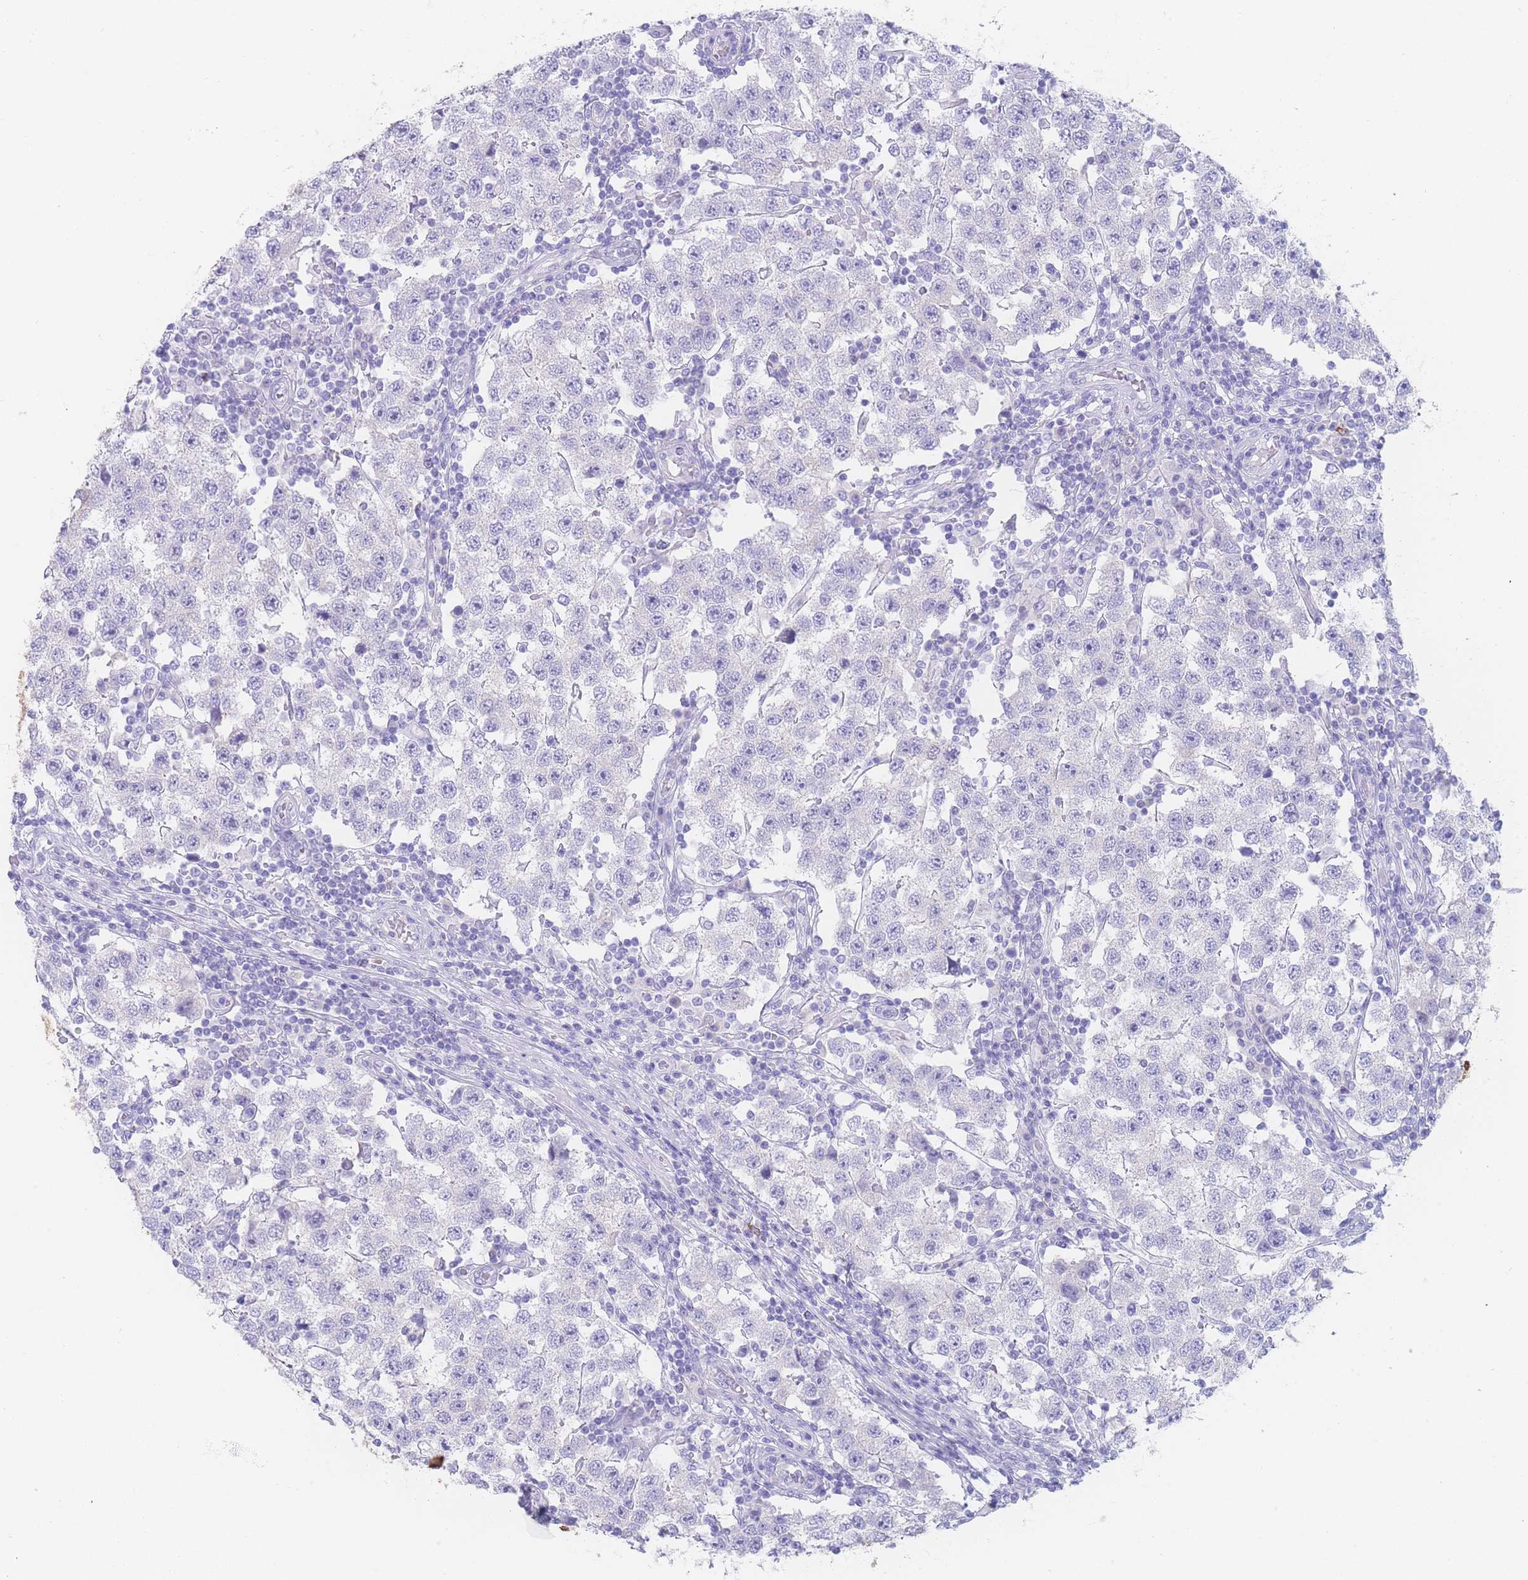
{"staining": {"intensity": "negative", "quantity": "none", "location": "none"}, "tissue": "testis cancer", "cell_type": "Tumor cells", "image_type": "cancer", "snomed": [{"axis": "morphology", "description": "Seminoma, NOS"}, {"axis": "topography", "description": "Testis"}], "caption": "Human testis cancer stained for a protein using immunohistochemistry displays no expression in tumor cells.", "gene": "LZTFL1", "patient": {"sex": "male", "age": 34}}